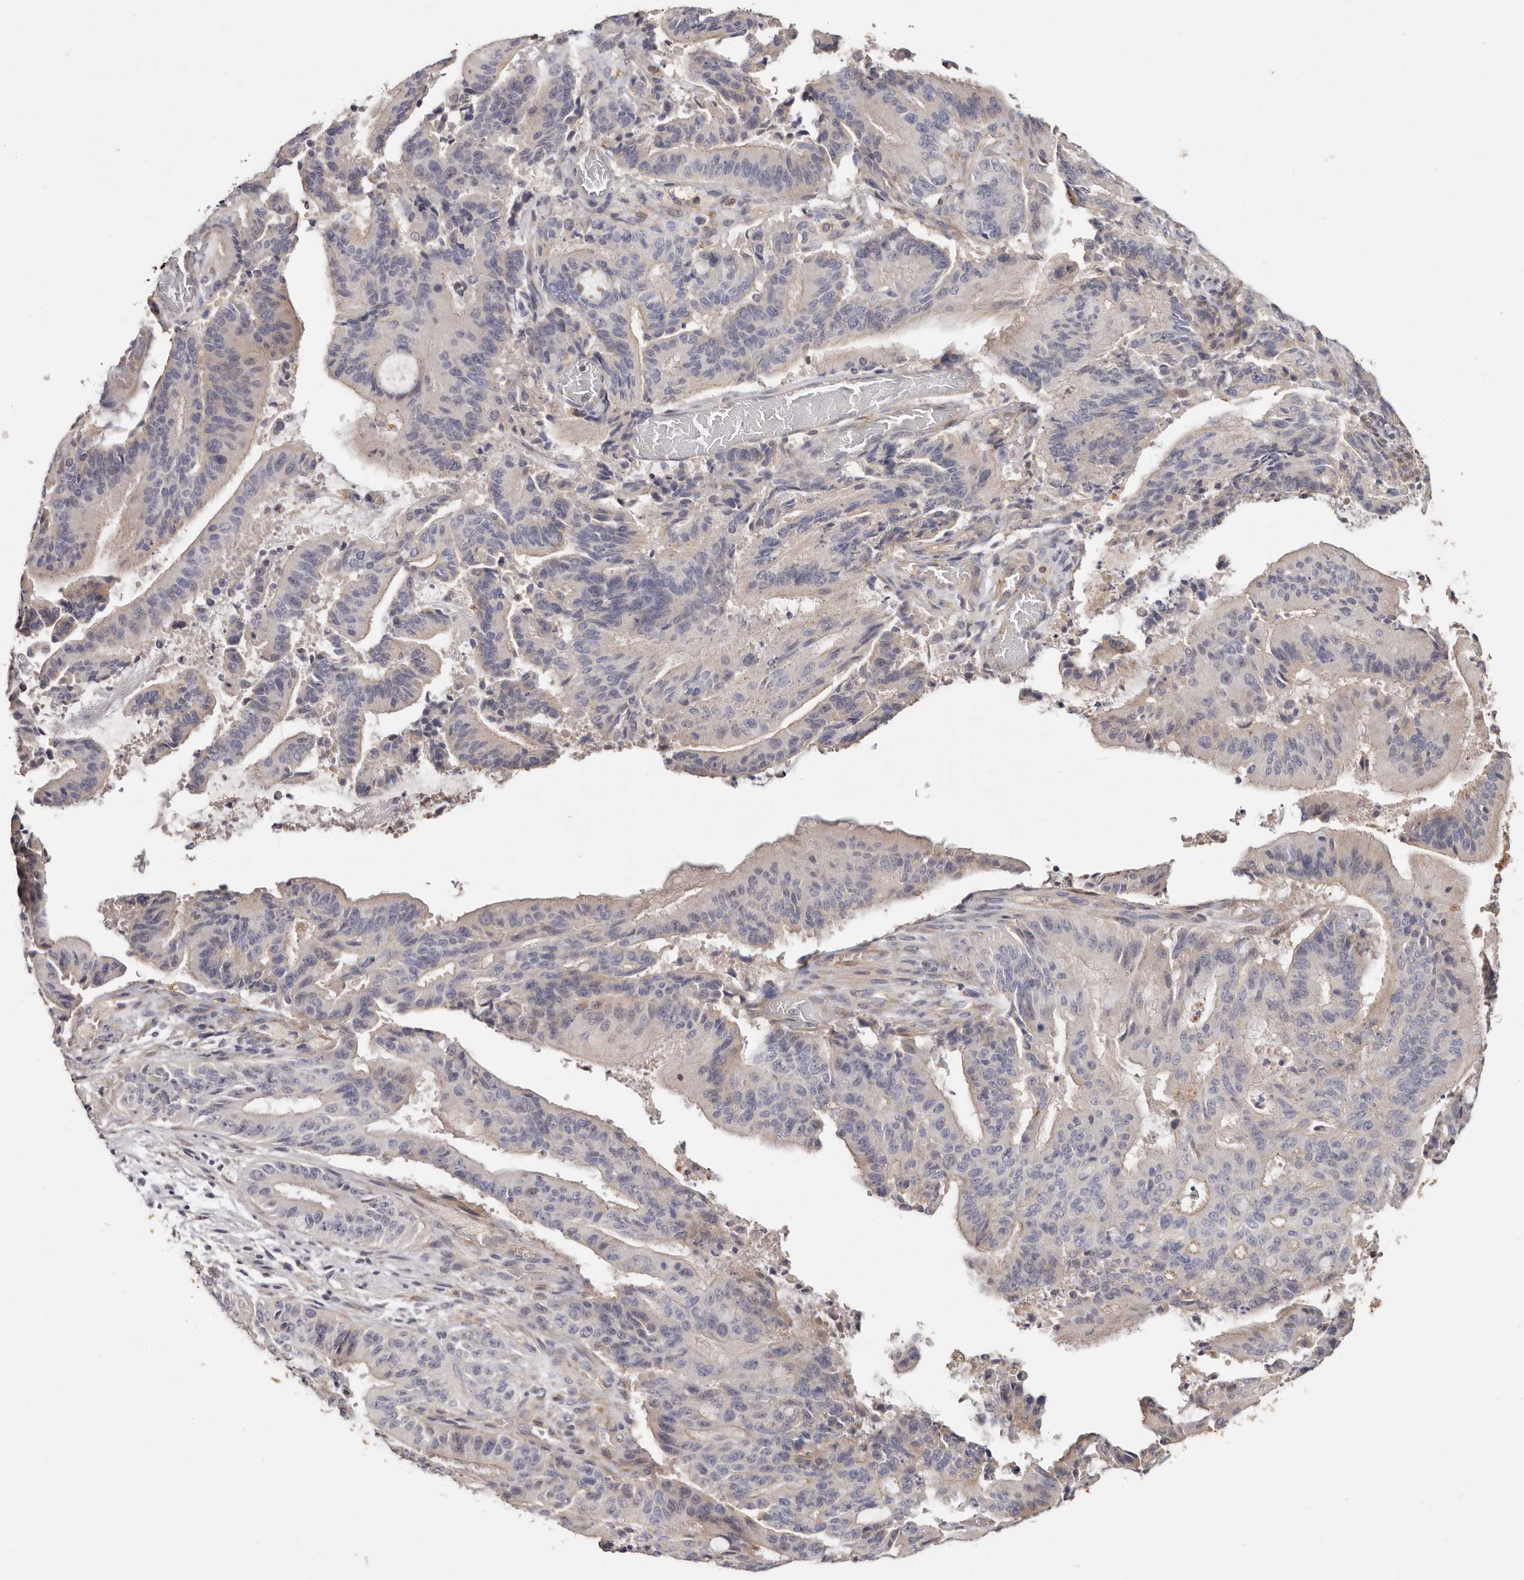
{"staining": {"intensity": "negative", "quantity": "none", "location": "none"}, "tissue": "liver cancer", "cell_type": "Tumor cells", "image_type": "cancer", "snomed": [{"axis": "morphology", "description": "Normal tissue, NOS"}, {"axis": "morphology", "description": "Cholangiocarcinoma"}, {"axis": "topography", "description": "Liver"}, {"axis": "topography", "description": "Peripheral nerve tissue"}], "caption": "DAB immunohistochemical staining of human liver cancer exhibits no significant positivity in tumor cells.", "gene": "THBS3", "patient": {"sex": "female", "age": 73}}